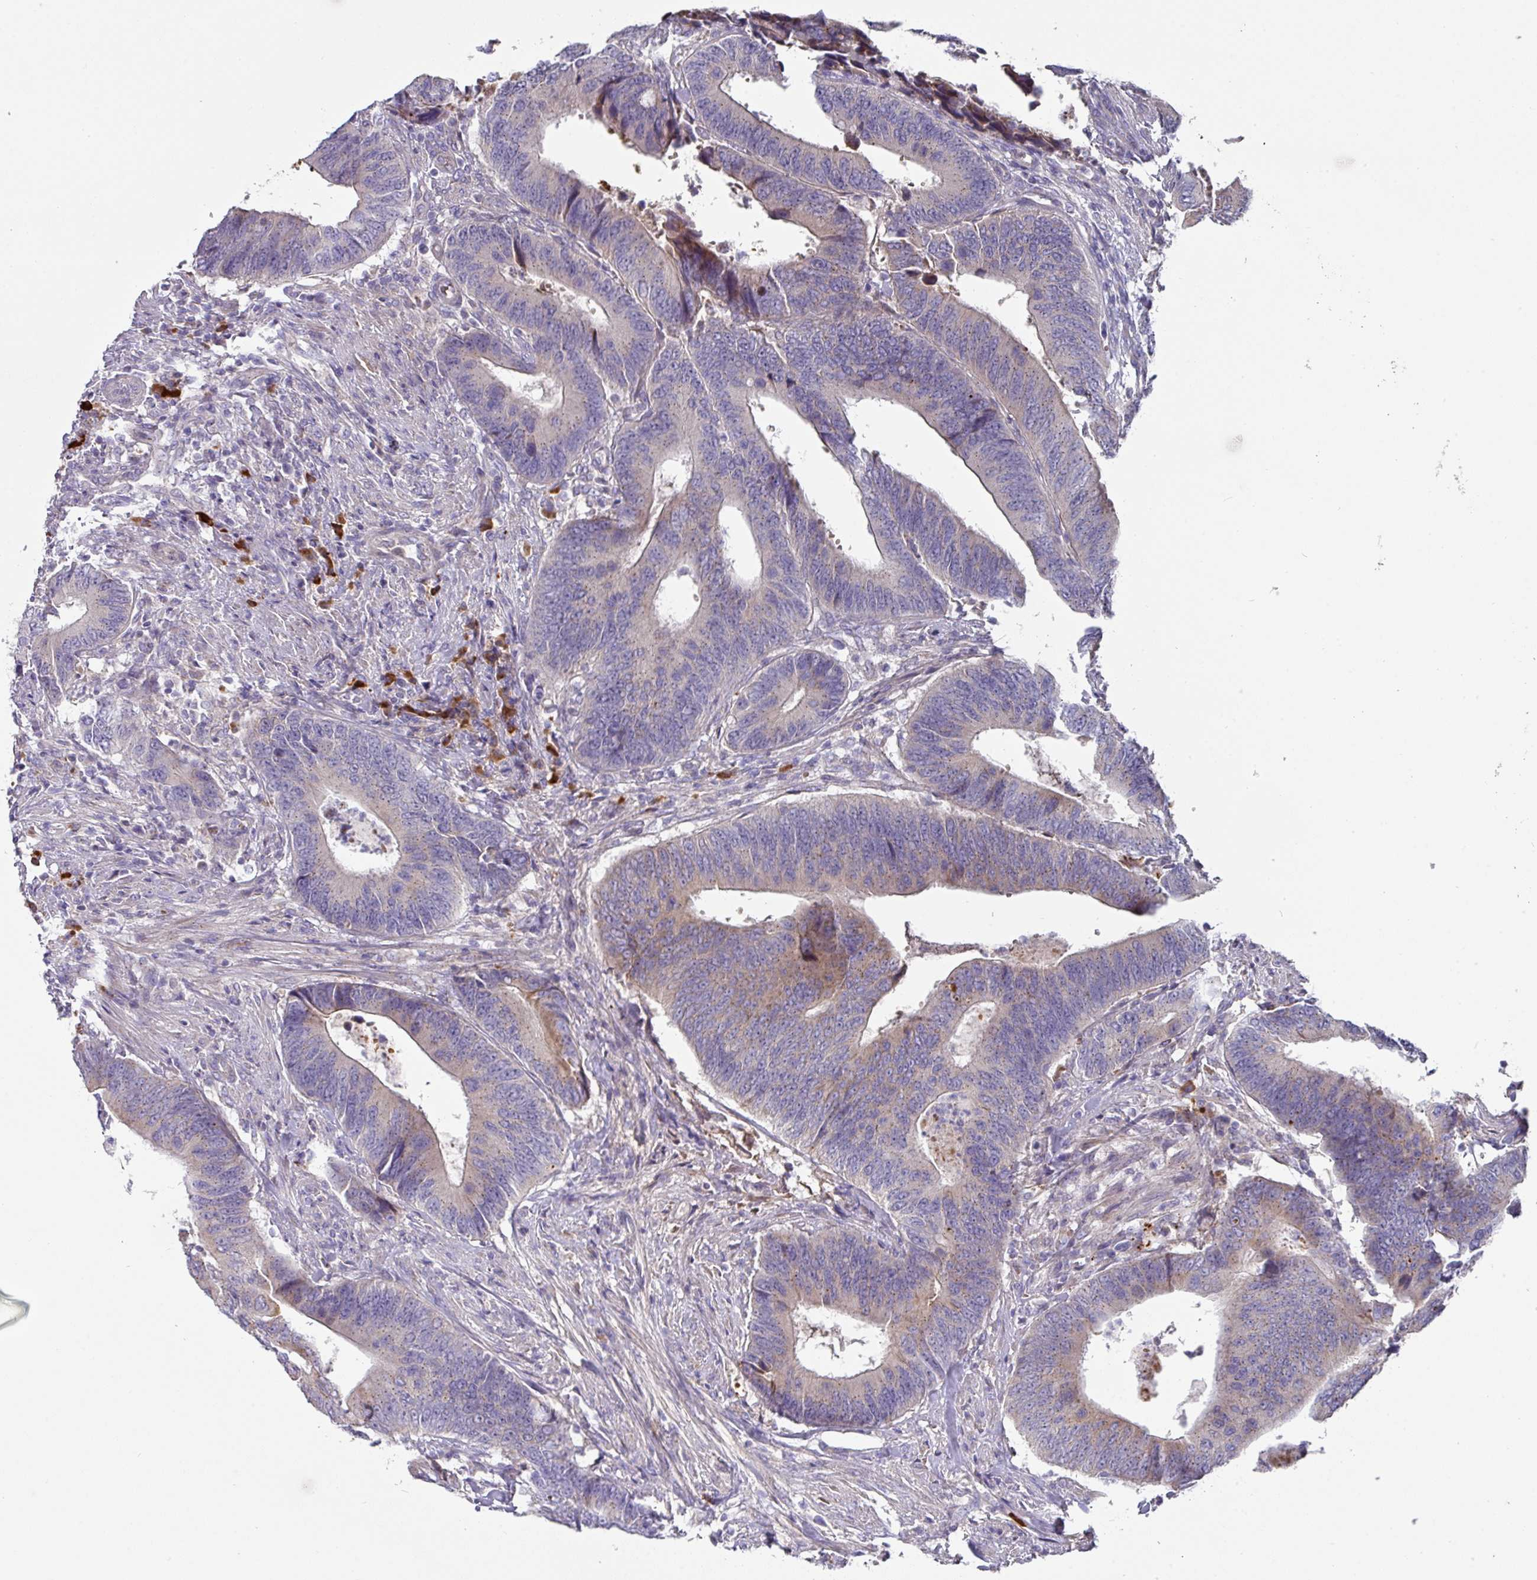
{"staining": {"intensity": "weak", "quantity": "<25%", "location": "cytoplasmic/membranous"}, "tissue": "colorectal cancer", "cell_type": "Tumor cells", "image_type": "cancer", "snomed": [{"axis": "morphology", "description": "Adenocarcinoma, NOS"}, {"axis": "topography", "description": "Colon"}], "caption": "Image shows no protein positivity in tumor cells of colorectal adenocarcinoma tissue.", "gene": "IL4R", "patient": {"sex": "male", "age": 87}}